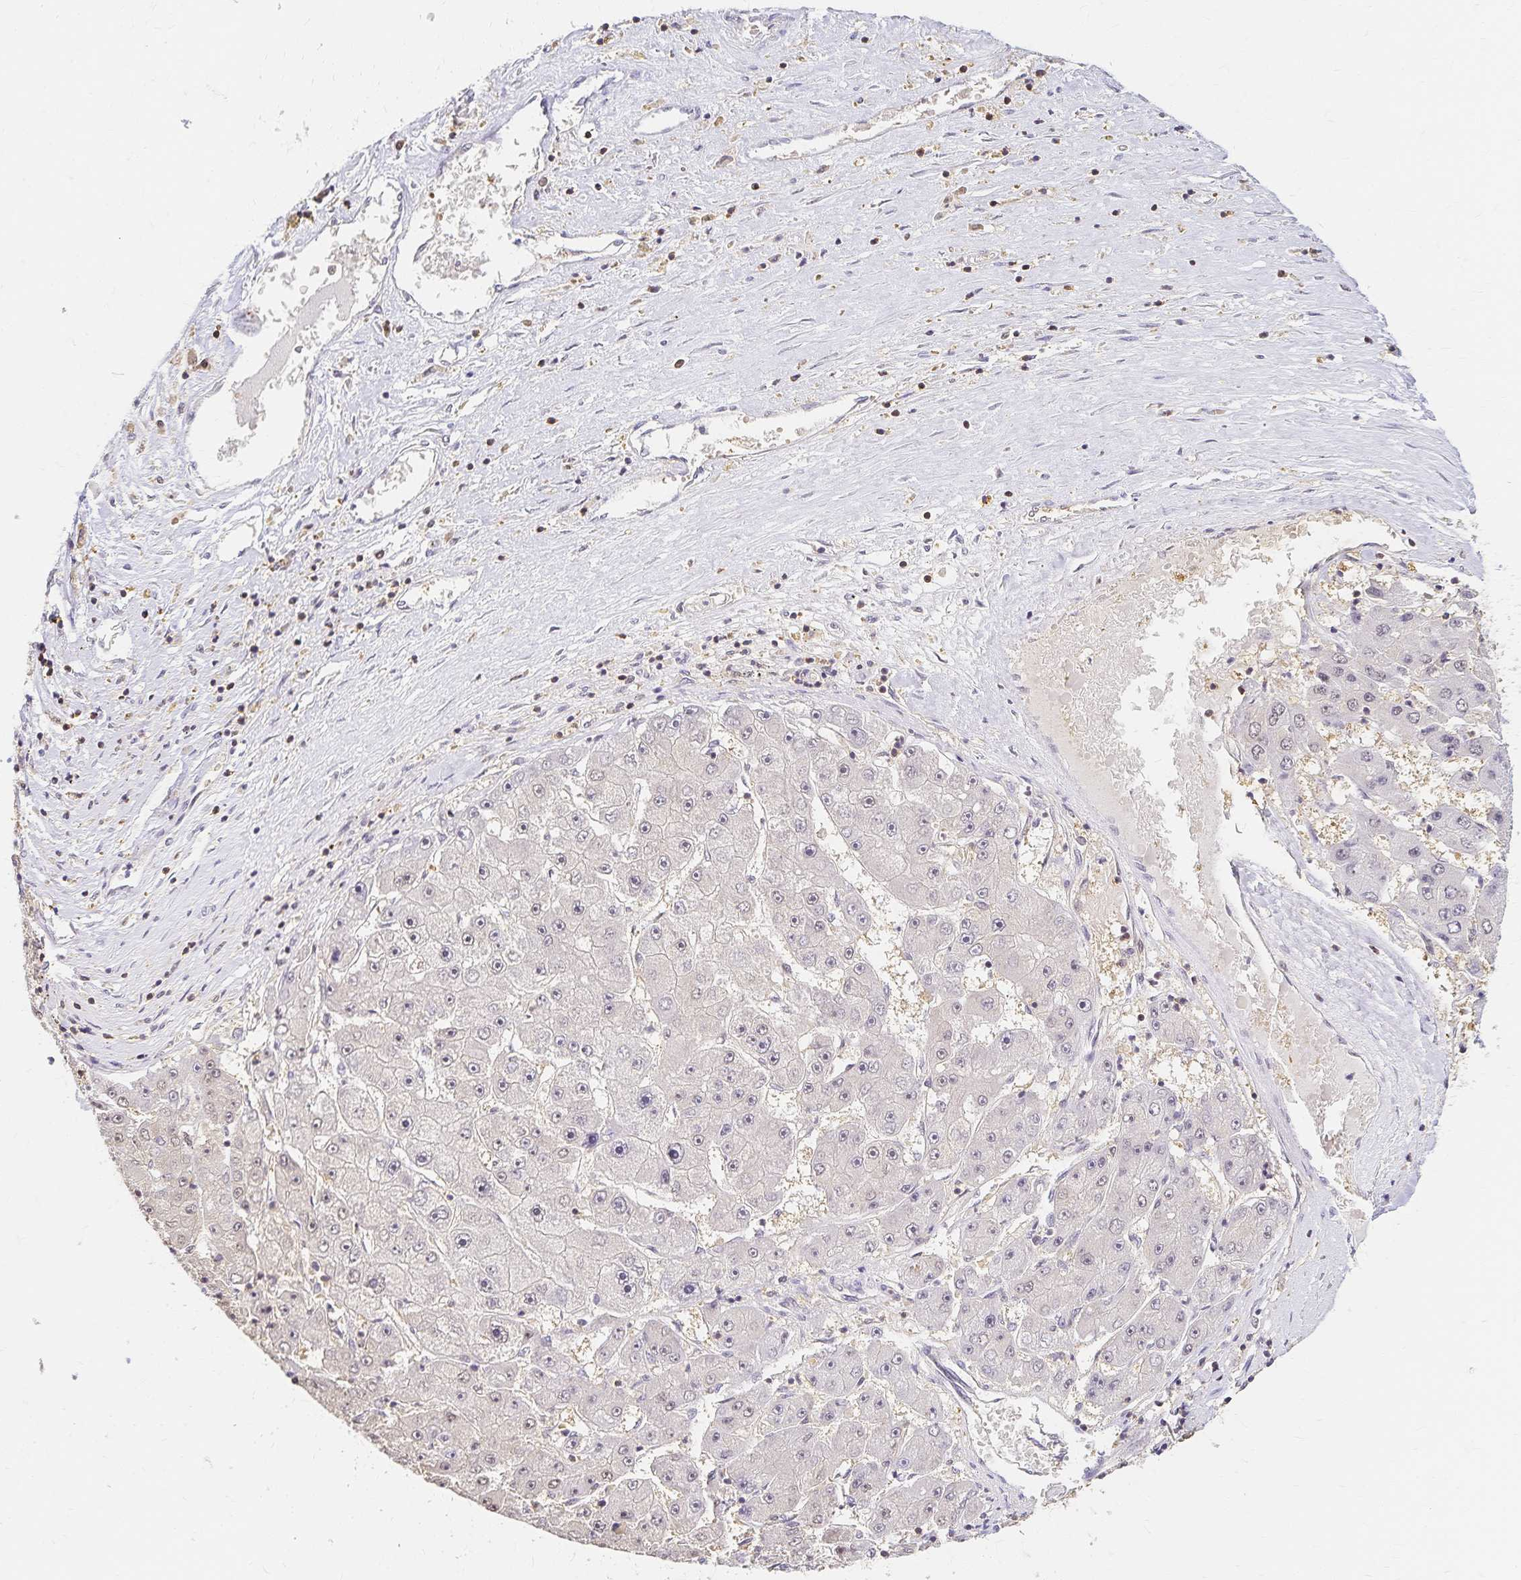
{"staining": {"intensity": "negative", "quantity": "none", "location": "none"}, "tissue": "liver cancer", "cell_type": "Tumor cells", "image_type": "cancer", "snomed": [{"axis": "morphology", "description": "Carcinoma, Hepatocellular, NOS"}, {"axis": "topography", "description": "Liver"}], "caption": "The photomicrograph demonstrates no staining of tumor cells in liver cancer.", "gene": "AZGP1", "patient": {"sex": "female", "age": 61}}